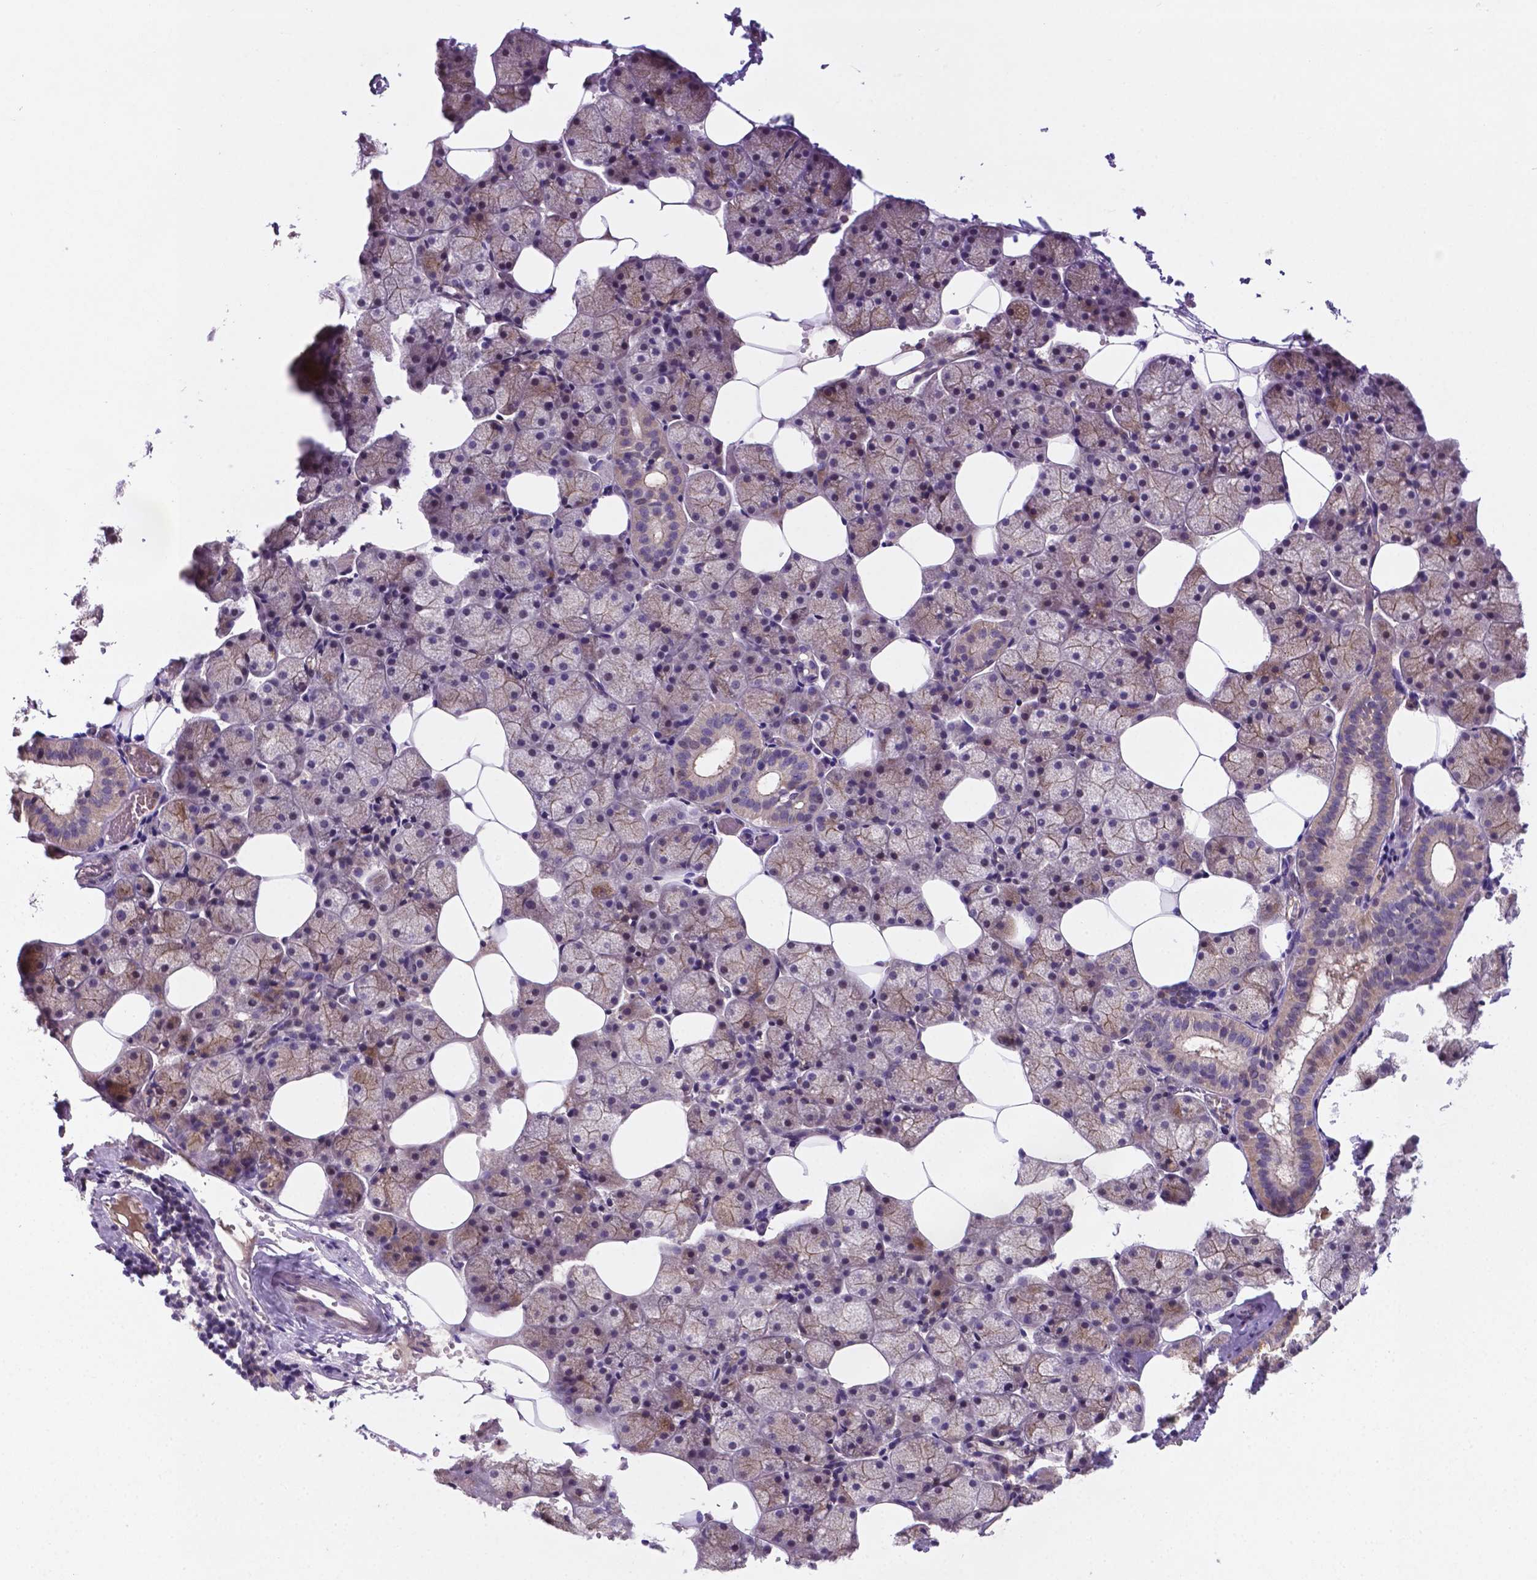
{"staining": {"intensity": "moderate", "quantity": "<25%", "location": "cytoplasmic/membranous"}, "tissue": "salivary gland", "cell_type": "Glandular cells", "image_type": "normal", "snomed": [{"axis": "morphology", "description": "Normal tissue, NOS"}, {"axis": "topography", "description": "Salivary gland"}], "caption": "Normal salivary gland shows moderate cytoplasmic/membranous staining in approximately <25% of glandular cells, visualized by immunohistochemistry.", "gene": "TM4SF20", "patient": {"sex": "male", "age": 38}}